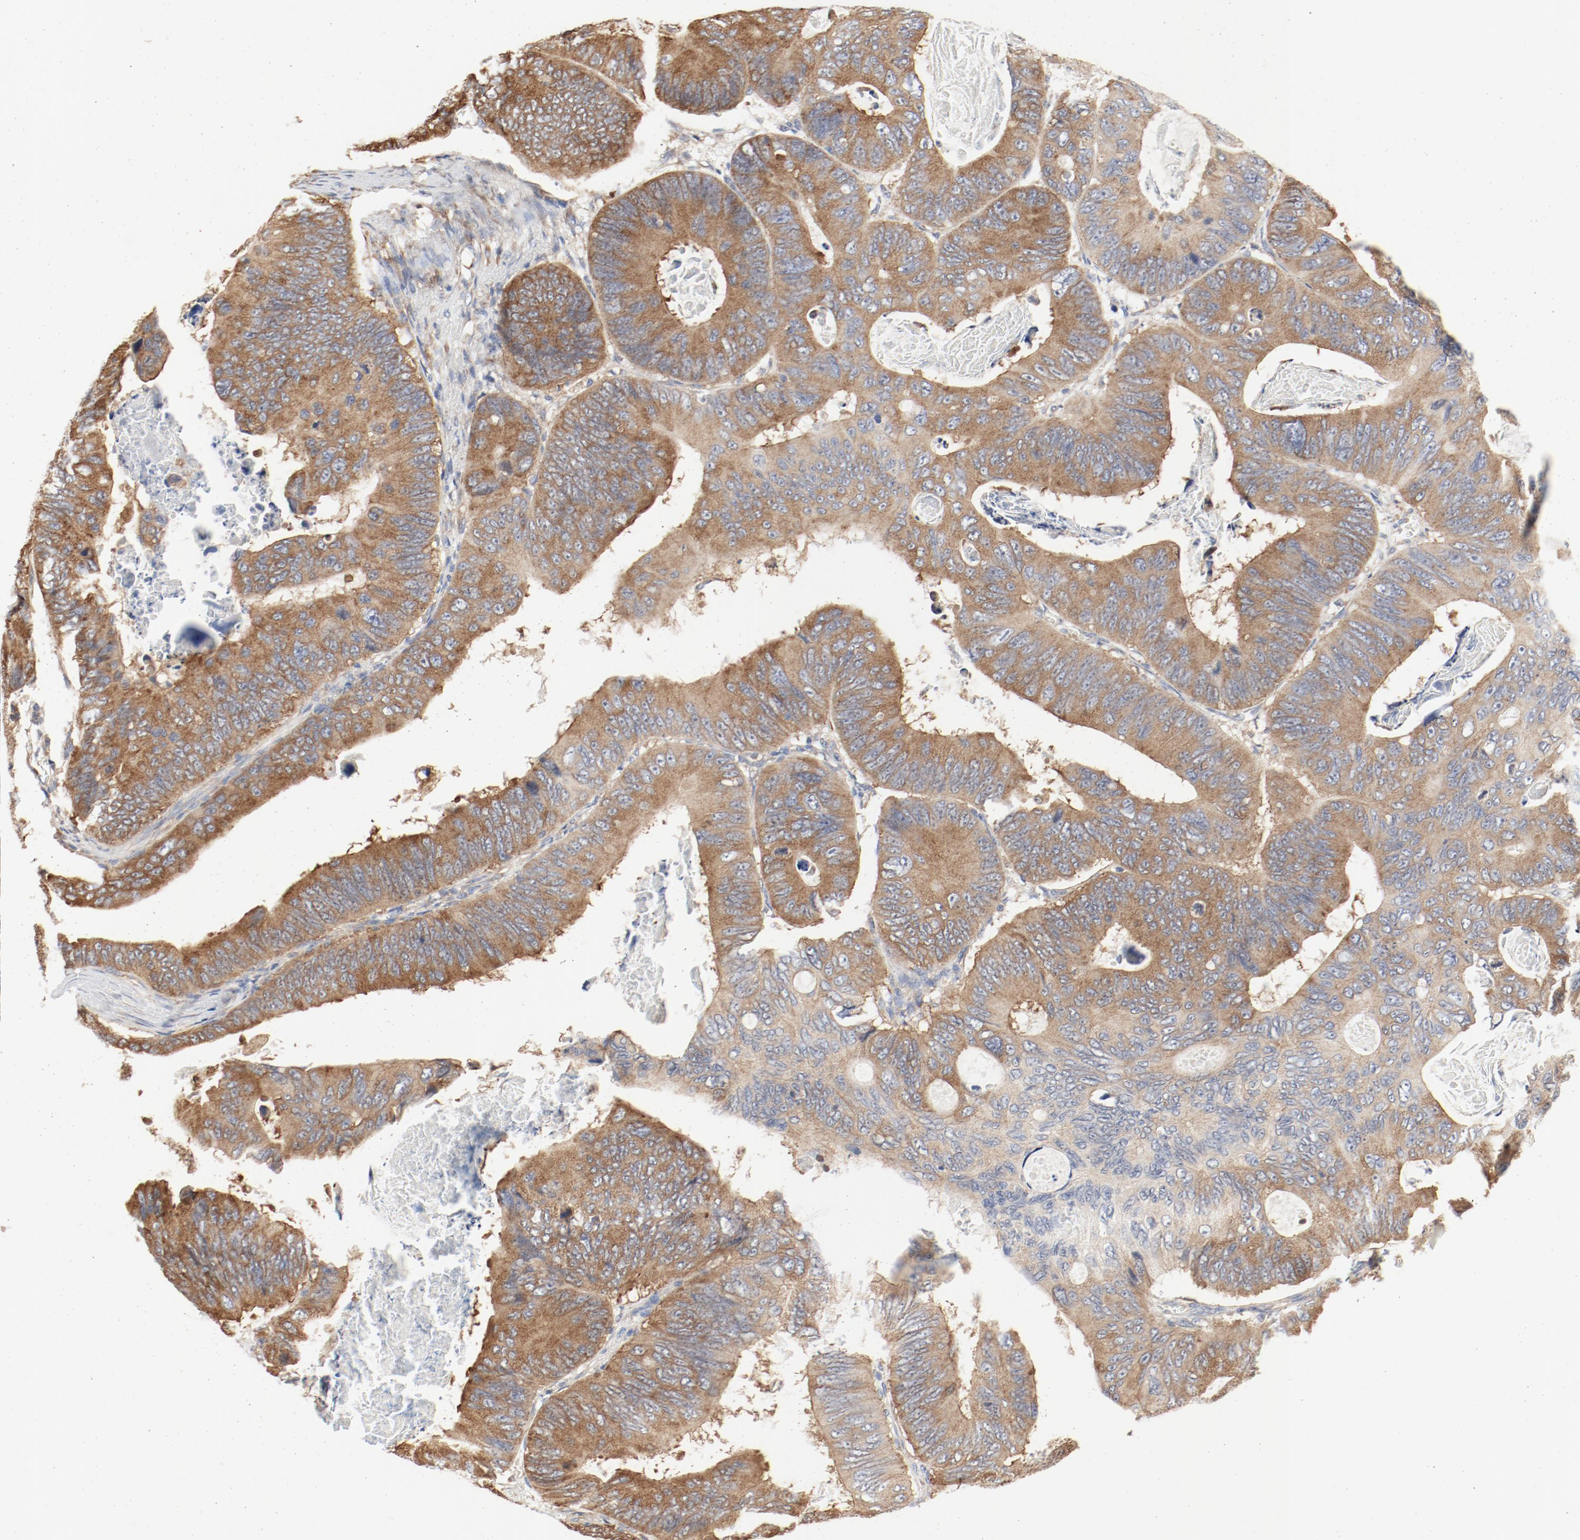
{"staining": {"intensity": "moderate", "quantity": ">75%", "location": "cytoplasmic/membranous"}, "tissue": "colorectal cancer", "cell_type": "Tumor cells", "image_type": "cancer", "snomed": [{"axis": "morphology", "description": "Adenocarcinoma, NOS"}, {"axis": "topography", "description": "Colon"}], "caption": "DAB (3,3'-diaminobenzidine) immunohistochemical staining of human colorectal cancer (adenocarcinoma) shows moderate cytoplasmic/membranous protein staining in about >75% of tumor cells. (DAB = brown stain, brightfield microscopy at high magnification).", "gene": "RPS6", "patient": {"sex": "female", "age": 55}}